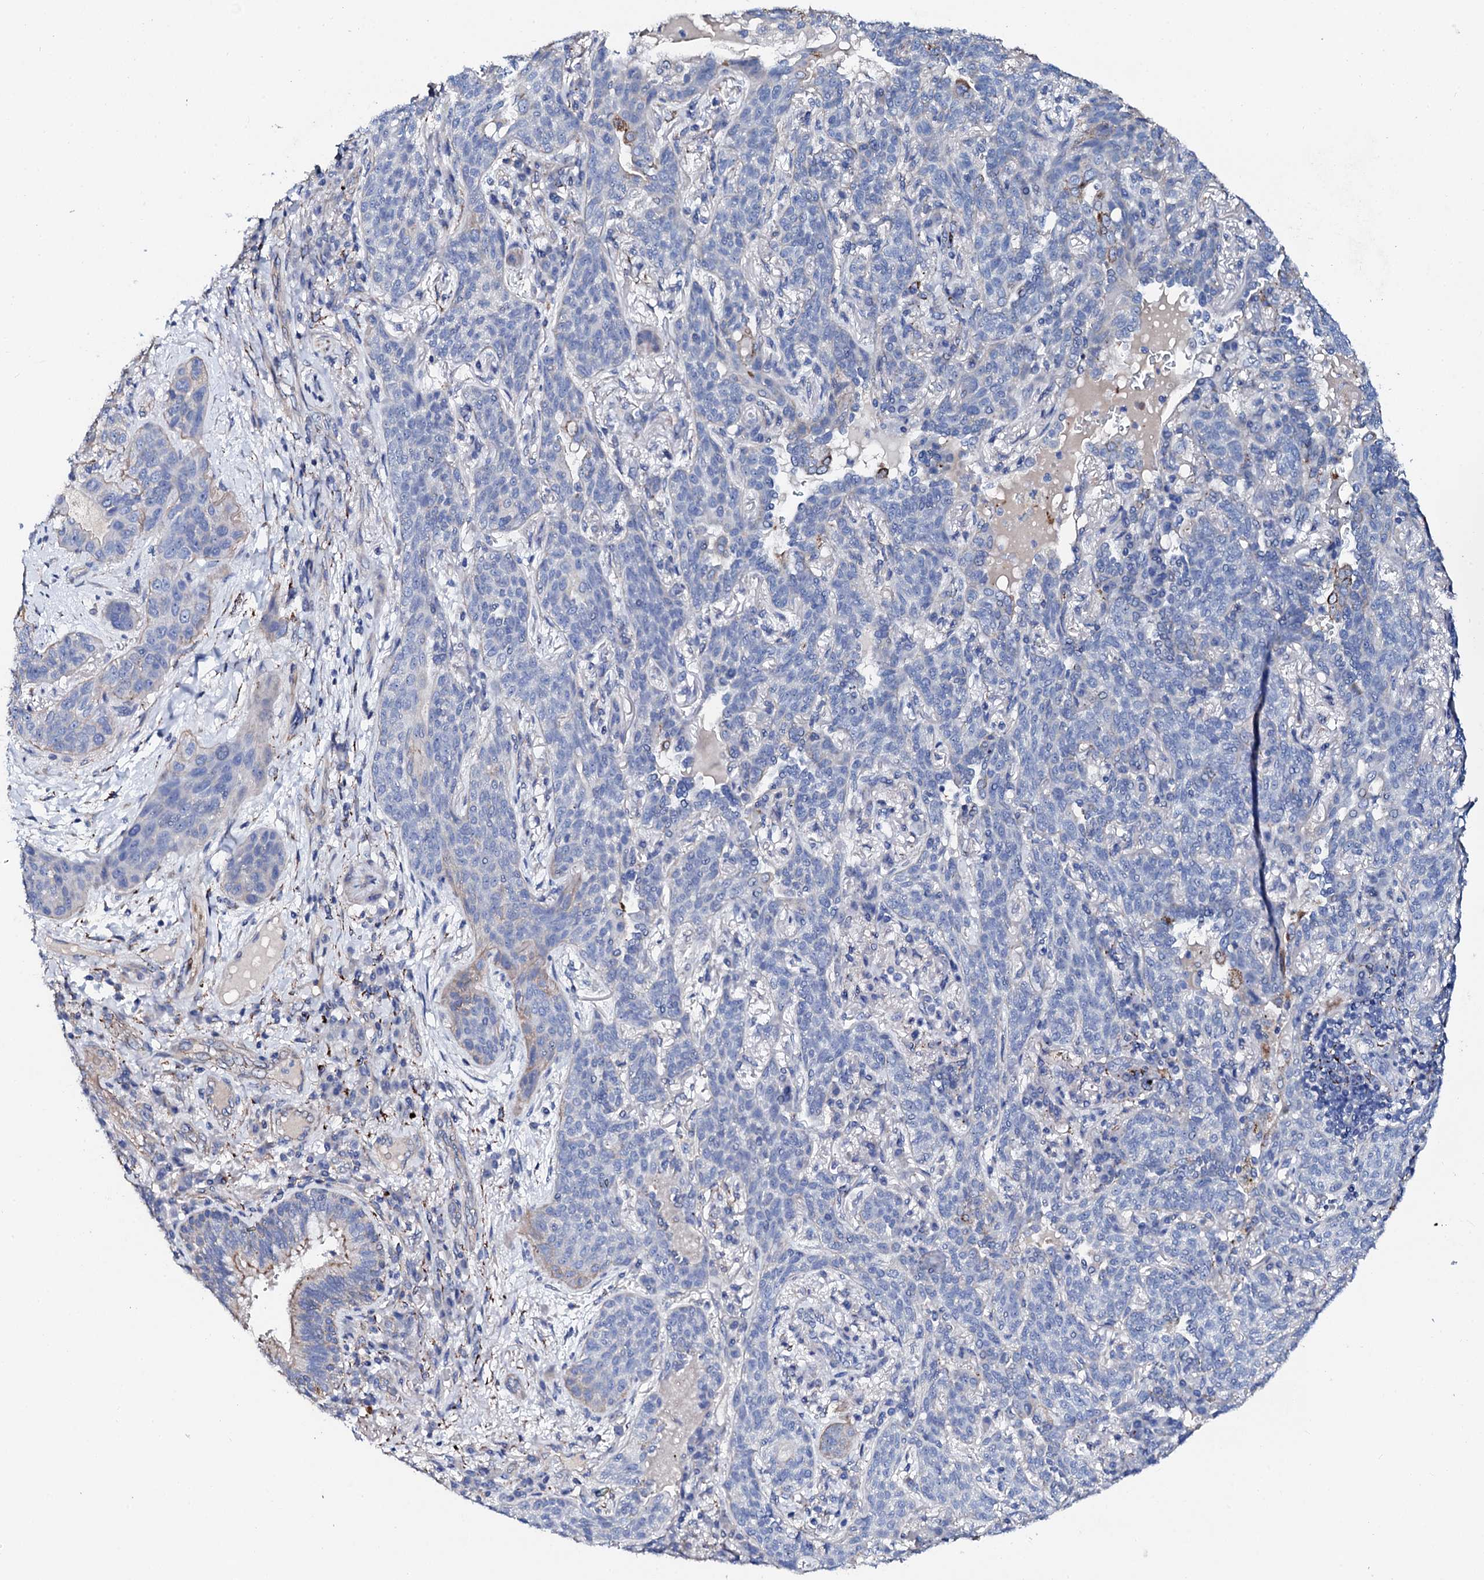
{"staining": {"intensity": "negative", "quantity": "none", "location": "none"}, "tissue": "lung cancer", "cell_type": "Tumor cells", "image_type": "cancer", "snomed": [{"axis": "morphology", "description": "Squamous cell carcinoma, NOS"}, {"axis": "topography", "description": "Lung"}], "caption": "The immunohistochemistry photomicrograph has no significant expression in tumor cells of squamous cell carcinoma (lung) tissue. (DAB (3,3'-diaminobenzidine) immunohistochemistry (IHC), high magnification).", "gene": "KLHL32", "patient": {"sex": "female", "age": 70}}